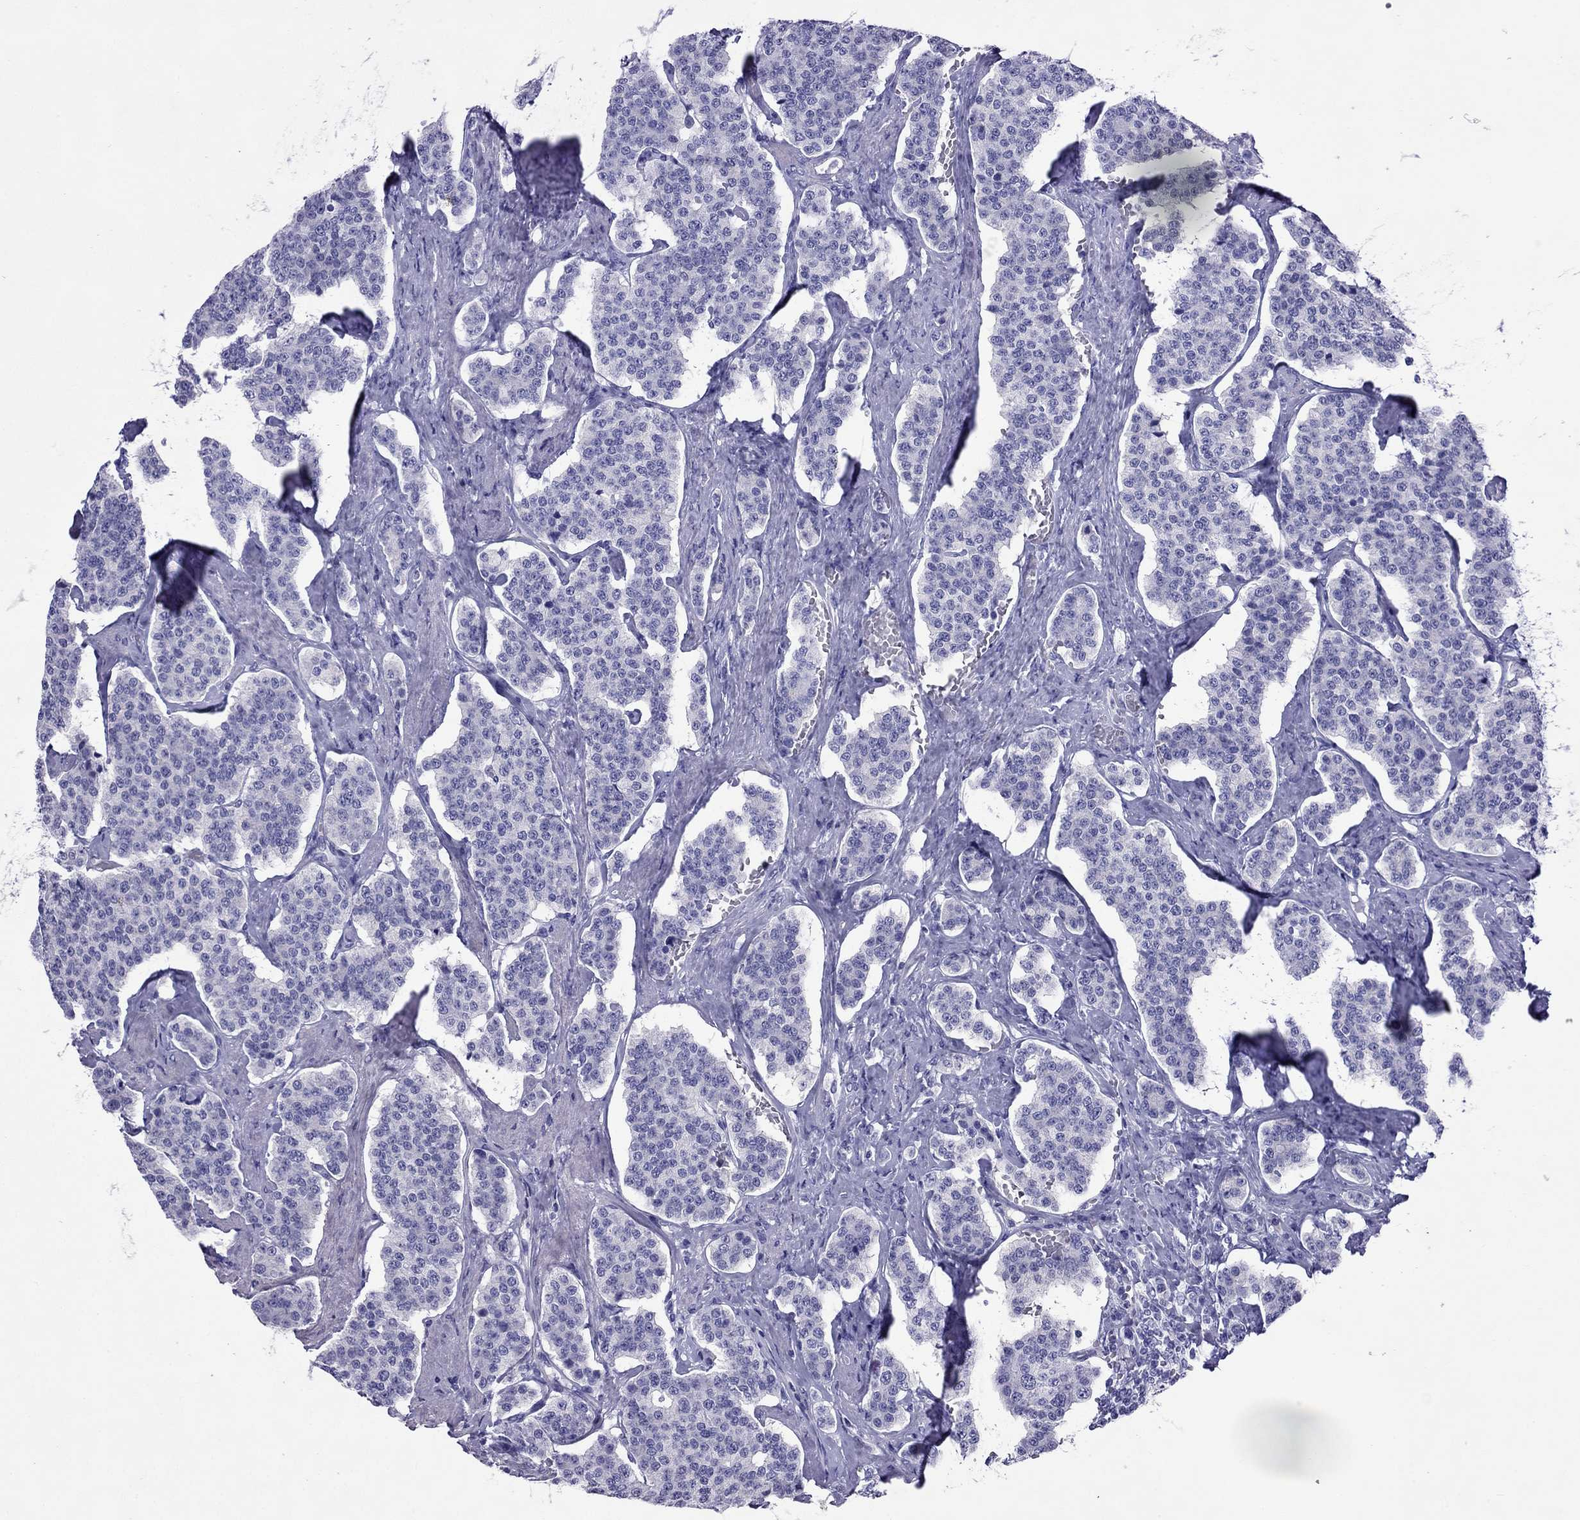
{"staining": {"intensity": "negative", "quantity": "none", "location": "none"}, "tissue": "carcinoid", "cell_type": "Tumor cells", "image_type": "cancer", "snomed": [{"axis": "morphology", "description": "Carcinoid, malignant, NOS"}, {"axis": "topography", "description": "Small intestine"}], "caption": "Immunohistochemistry (IHC) micrograph of human carcinoid (malignant) stained for a protein (brown), which displays no expression in tumor cells. (Stains: DAB immunohistochemistry with hematoxylin counter stain, Microscopy: brightfield microscopy at high magnification).", "gene": "MYL11", "patient": {"sex": "female", "age": 58}}